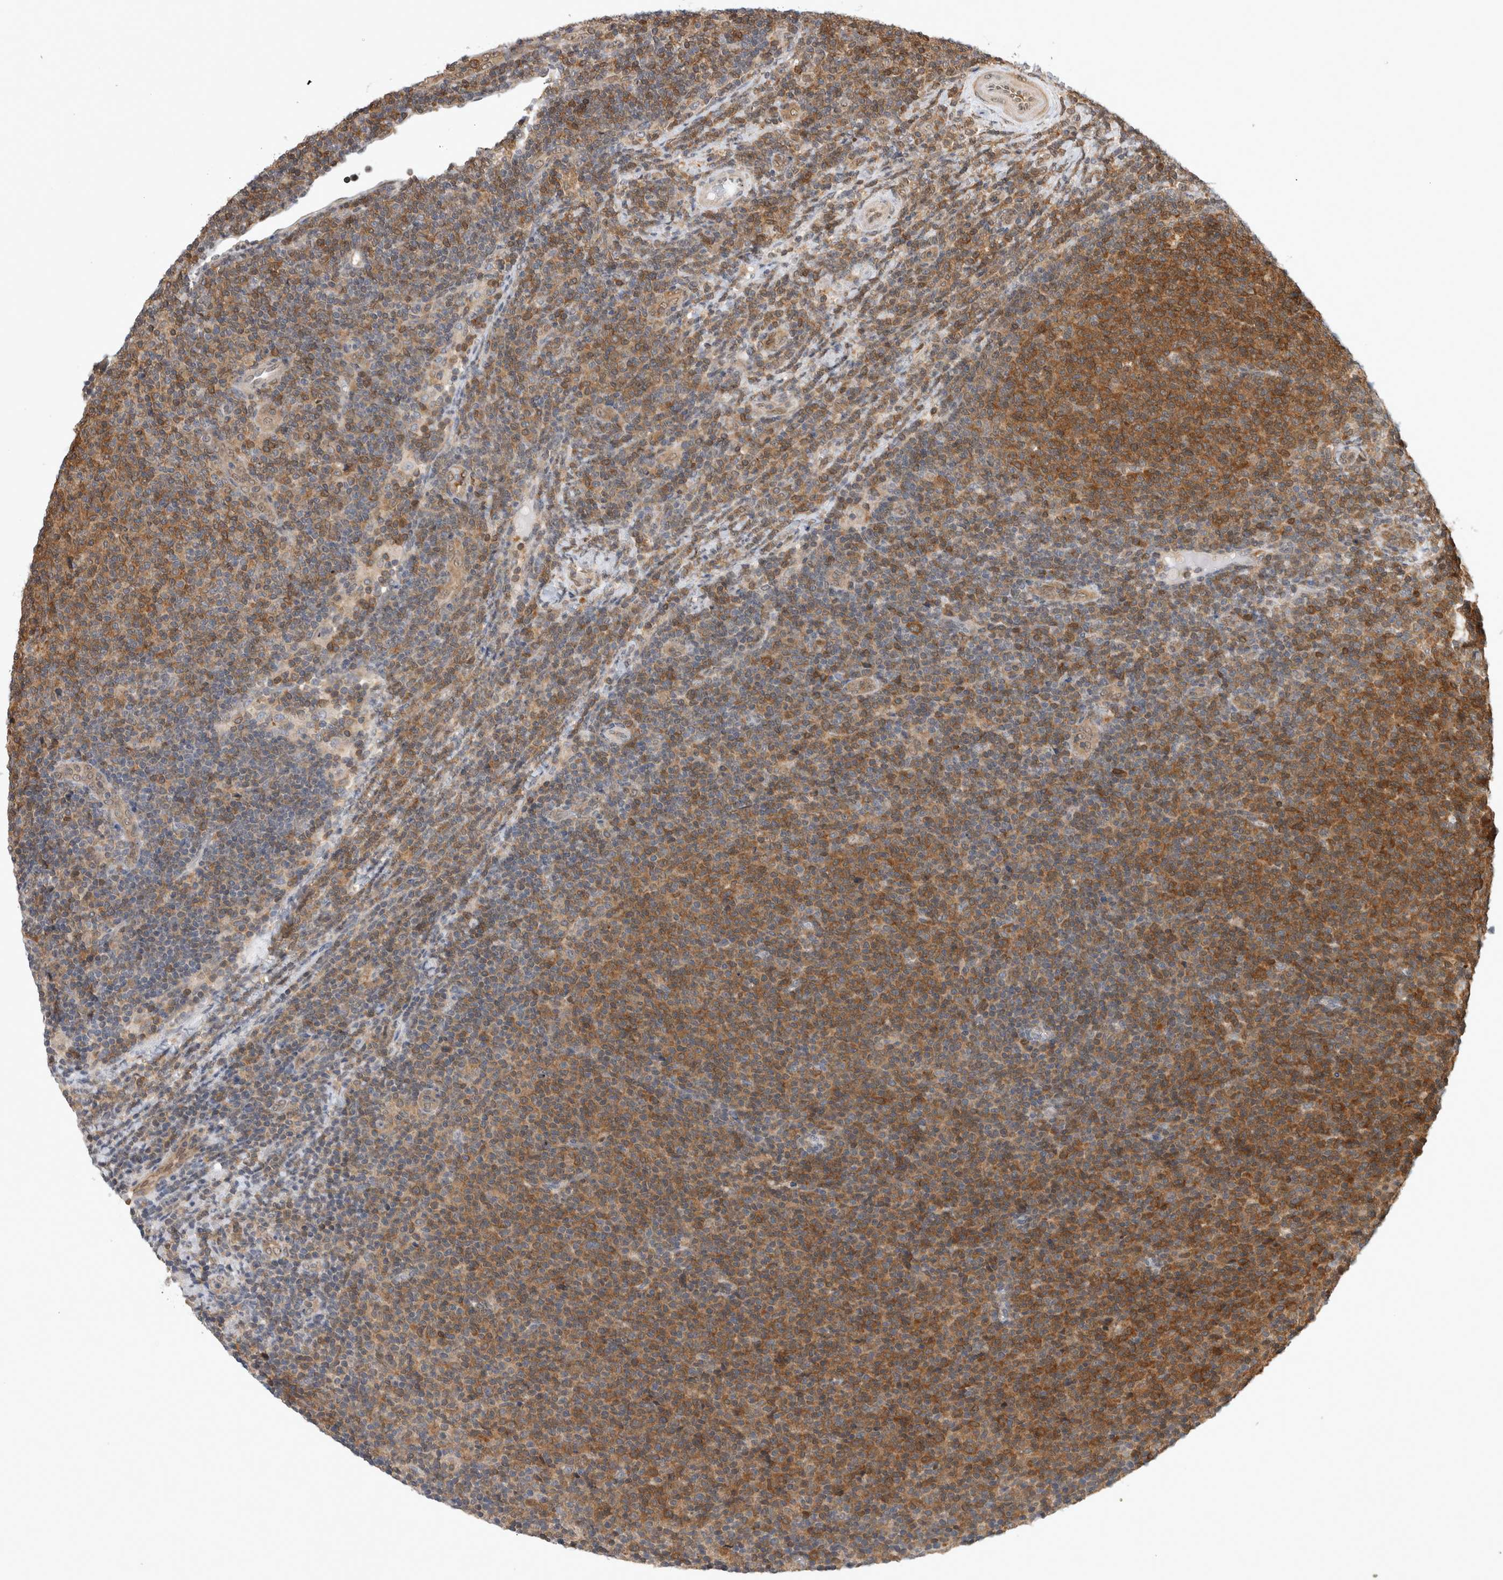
{"staining": {"intensity": "moderate", "quantity": "25%-75%", "location": "cytoplasmic/membranous"}, "tissue": "lymphoma", "cell_type": "Tumor cells", "image_type": "cancer", "snomed": [{"axis": "morphology", "description": "Malignant lymphoma, non-Hodgkin's type, Low grade"}, {"axis": "topography", "description": "Lymph node"}], "caption": "There is medium levels of moderate cytoplasmic/membranous staining in tumor cells of malignant lymphoma, non-Hodgkin's type (low-grade), as demonstrated by immunohistochemical staining (brown color).", "gene": "ASTN2", "patient": {"sex": "male", "age": 66}}